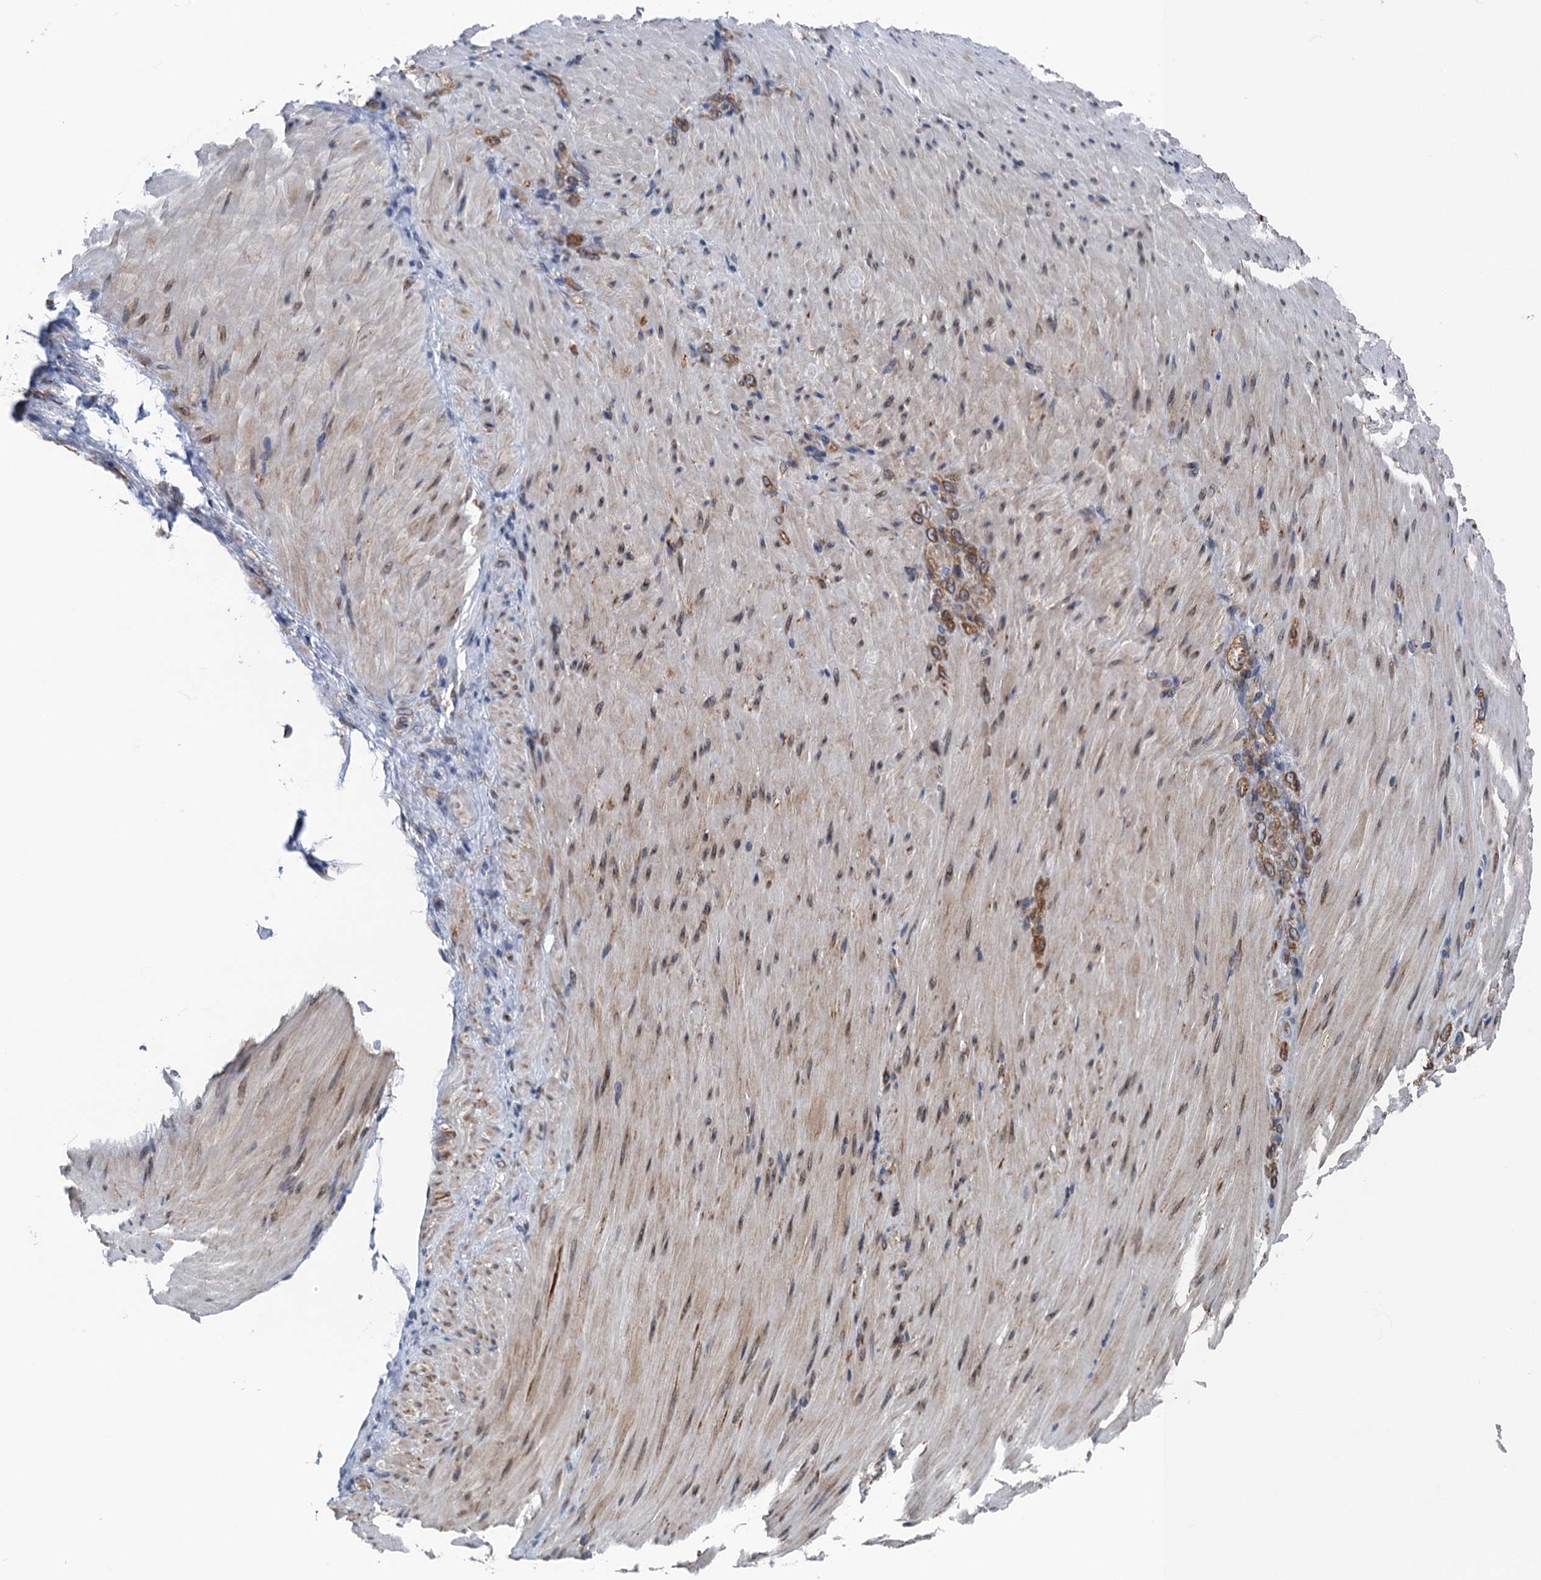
{"staining": {"intensity": "moderate", "quantity": ">75%", "location": "cytoplasmic/membranous"}, "tissue": "stomach cancer", "cell_type": "Tumor cells", "image_type": "cancer", "snomed": [{"axis": "morphology", "description": "Normal tissue, NOS"}, {"axis": "morphology", "description": "Adenocarcinoma, NOS"}, {"axis": "topography", "description": "Stomach"}], "caption": "The histopathology image shows staining of stomach cancer, revealing moderate cytoplasmic/membranous protein positivity (brown color) within tumor cells. The protein is stained brown, and the nuclei are stained in blue (DAB IHC with brightfield microscopy, high magnification).", "gene": "TMEM205", "patient": {"sex": "male", "age": 82}}